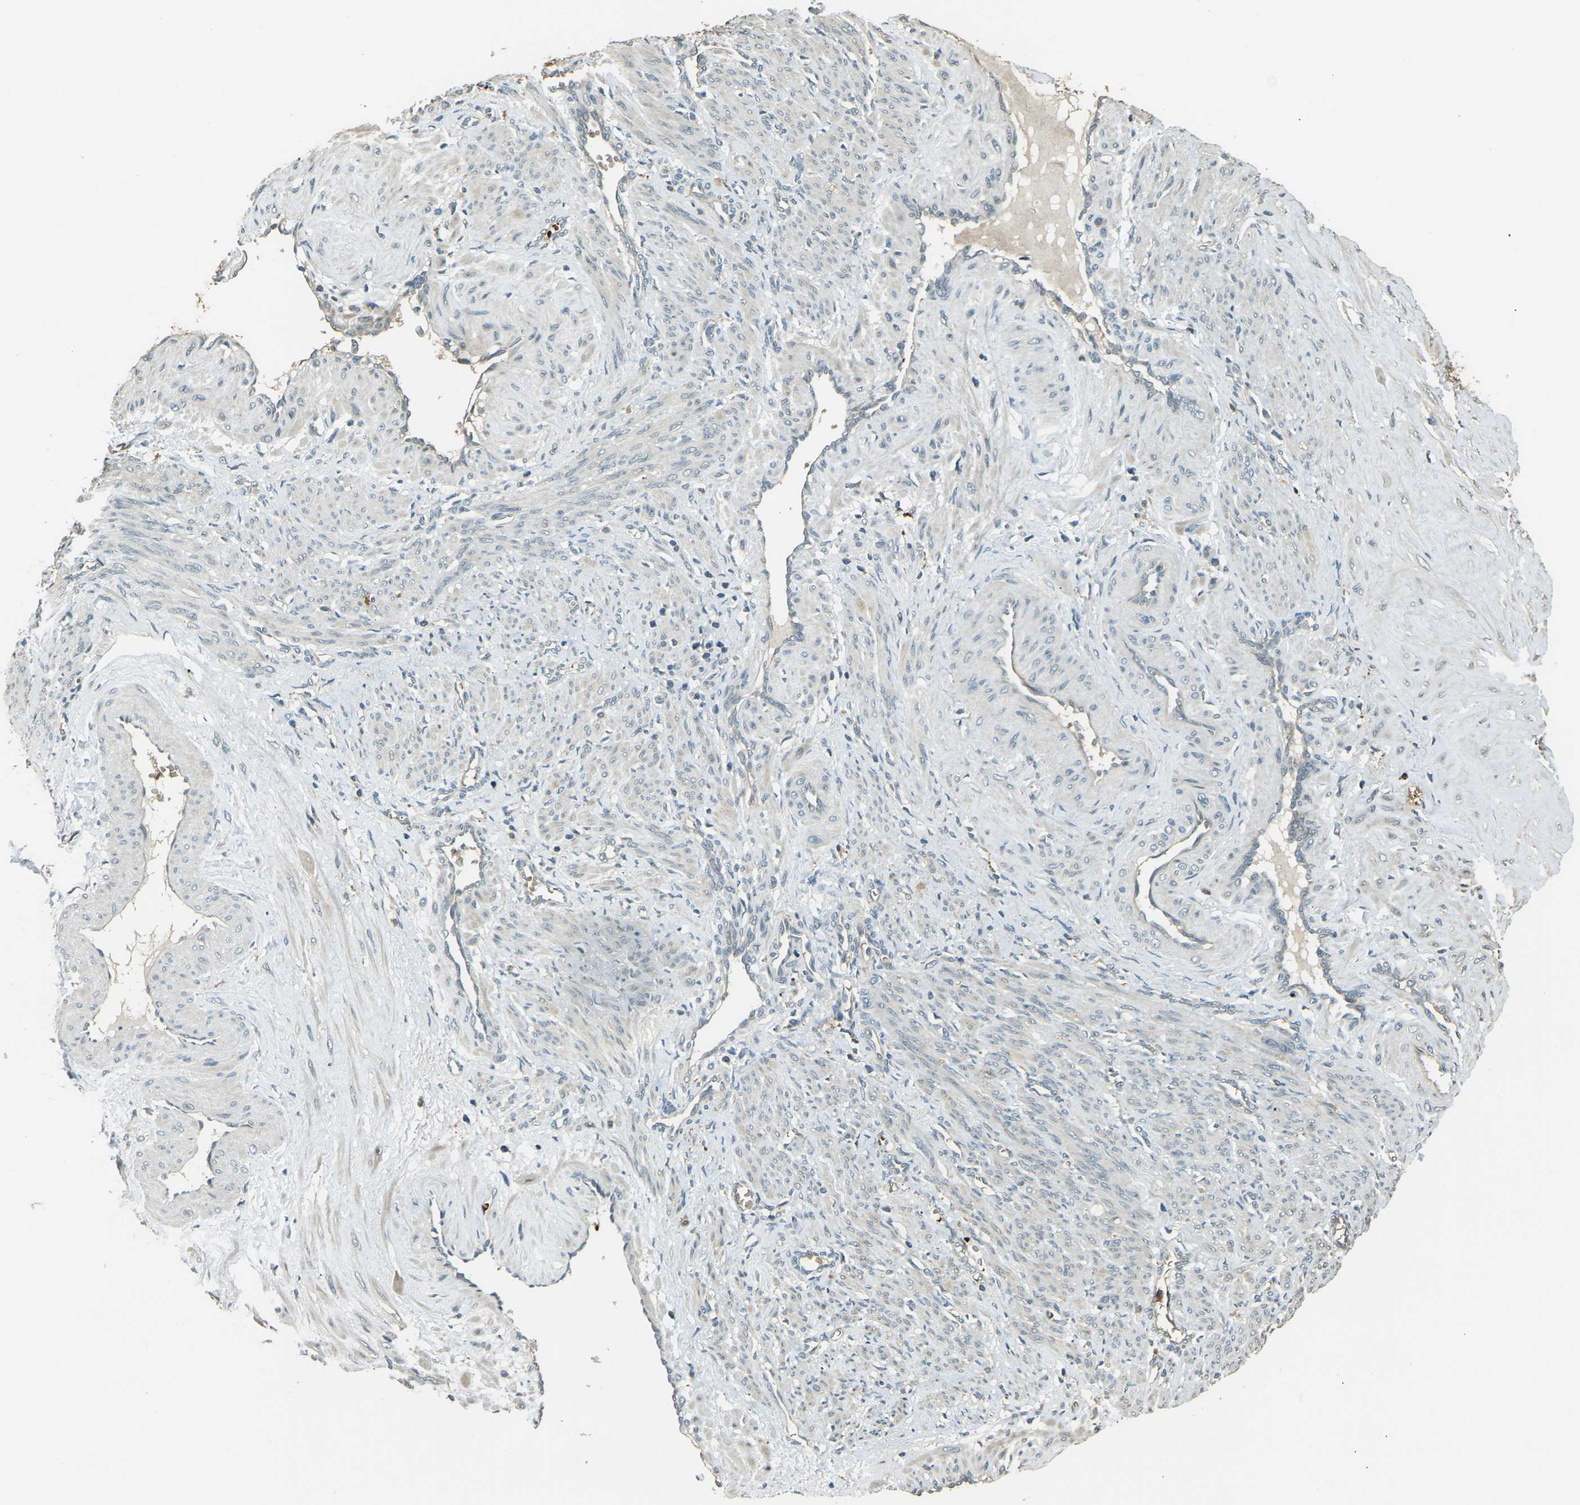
{"staining": {"intensity": "weak", "quantity": "<25%", "location": "cytoplasmic/membranous"}, "tissue": "smooth muscle", "cell_type": "Smooth muscle cells", "image_type": "normal", "snomed": [{"axis": "morphology", "description": "Normal tissue, NOS"}, {"axis": "topography", "description": "Endometrium"}], "caption": "This is an immunohistochemistry (IHC) histopathology image of benign smooth muscle. There is no positivity in smooth muscle cells.", "gene": "TOR1A", "patient": {"sex": "female", "age": 33}}